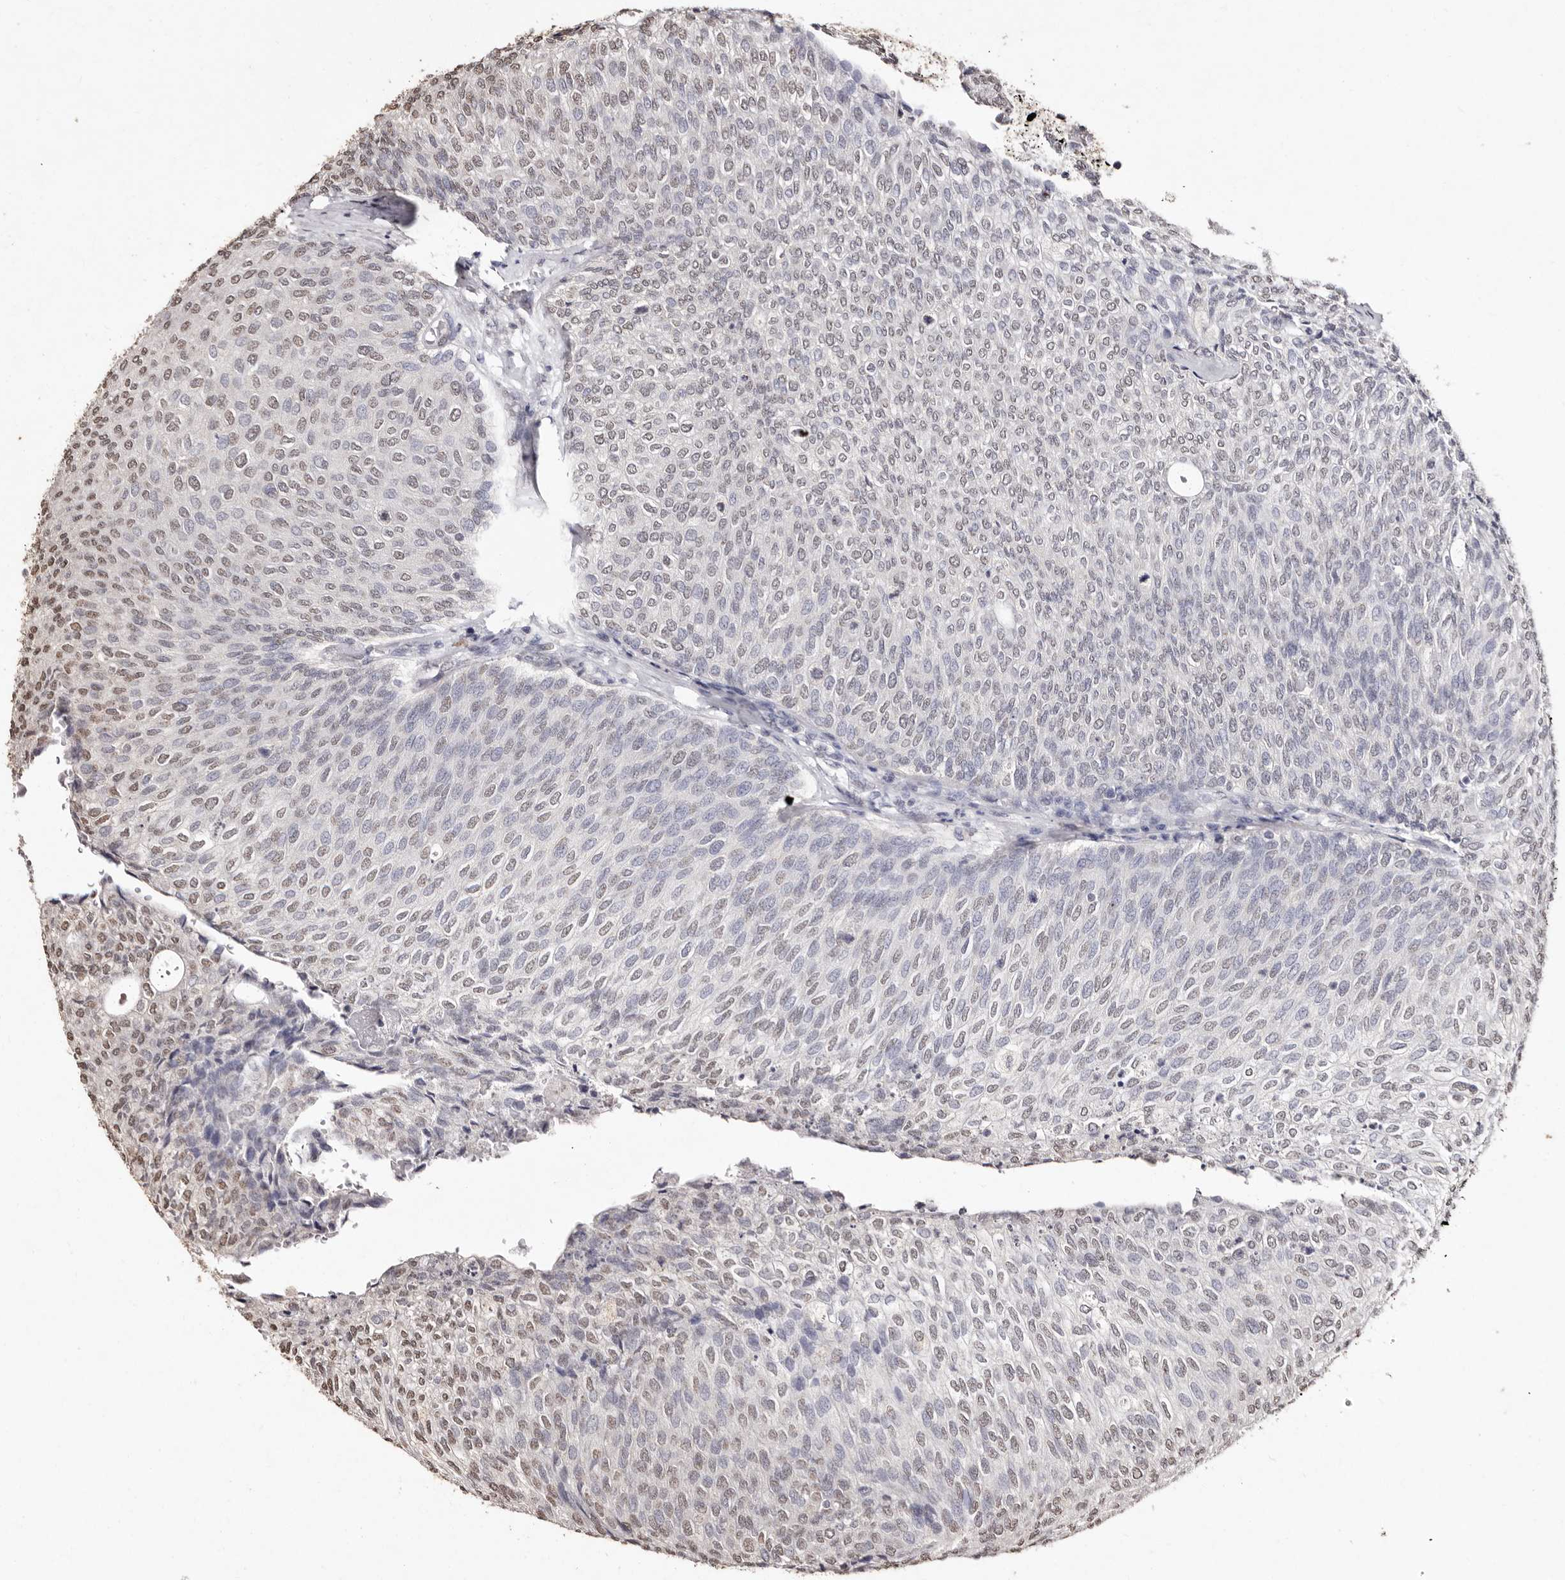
{"staining": {"intensity": "weak", "quantity": "25%-75%", "location": "nuclear"}, "tissue": "urothelial cancer", "cell_type": "Tumor cells", "image_type": "cancer", "snomed": [{"axis": "morphology", "description": "Urothelial carcinoma, Low grade"}, {"axis": "topography", "description": "Urinary bladder"}], "caption": "Weak nuclear expression is present in about 25%-75% of tumor cells in urothelial cancer.", "gene": "ERBB4", "patient": {"sex": "female", "age": 79}}